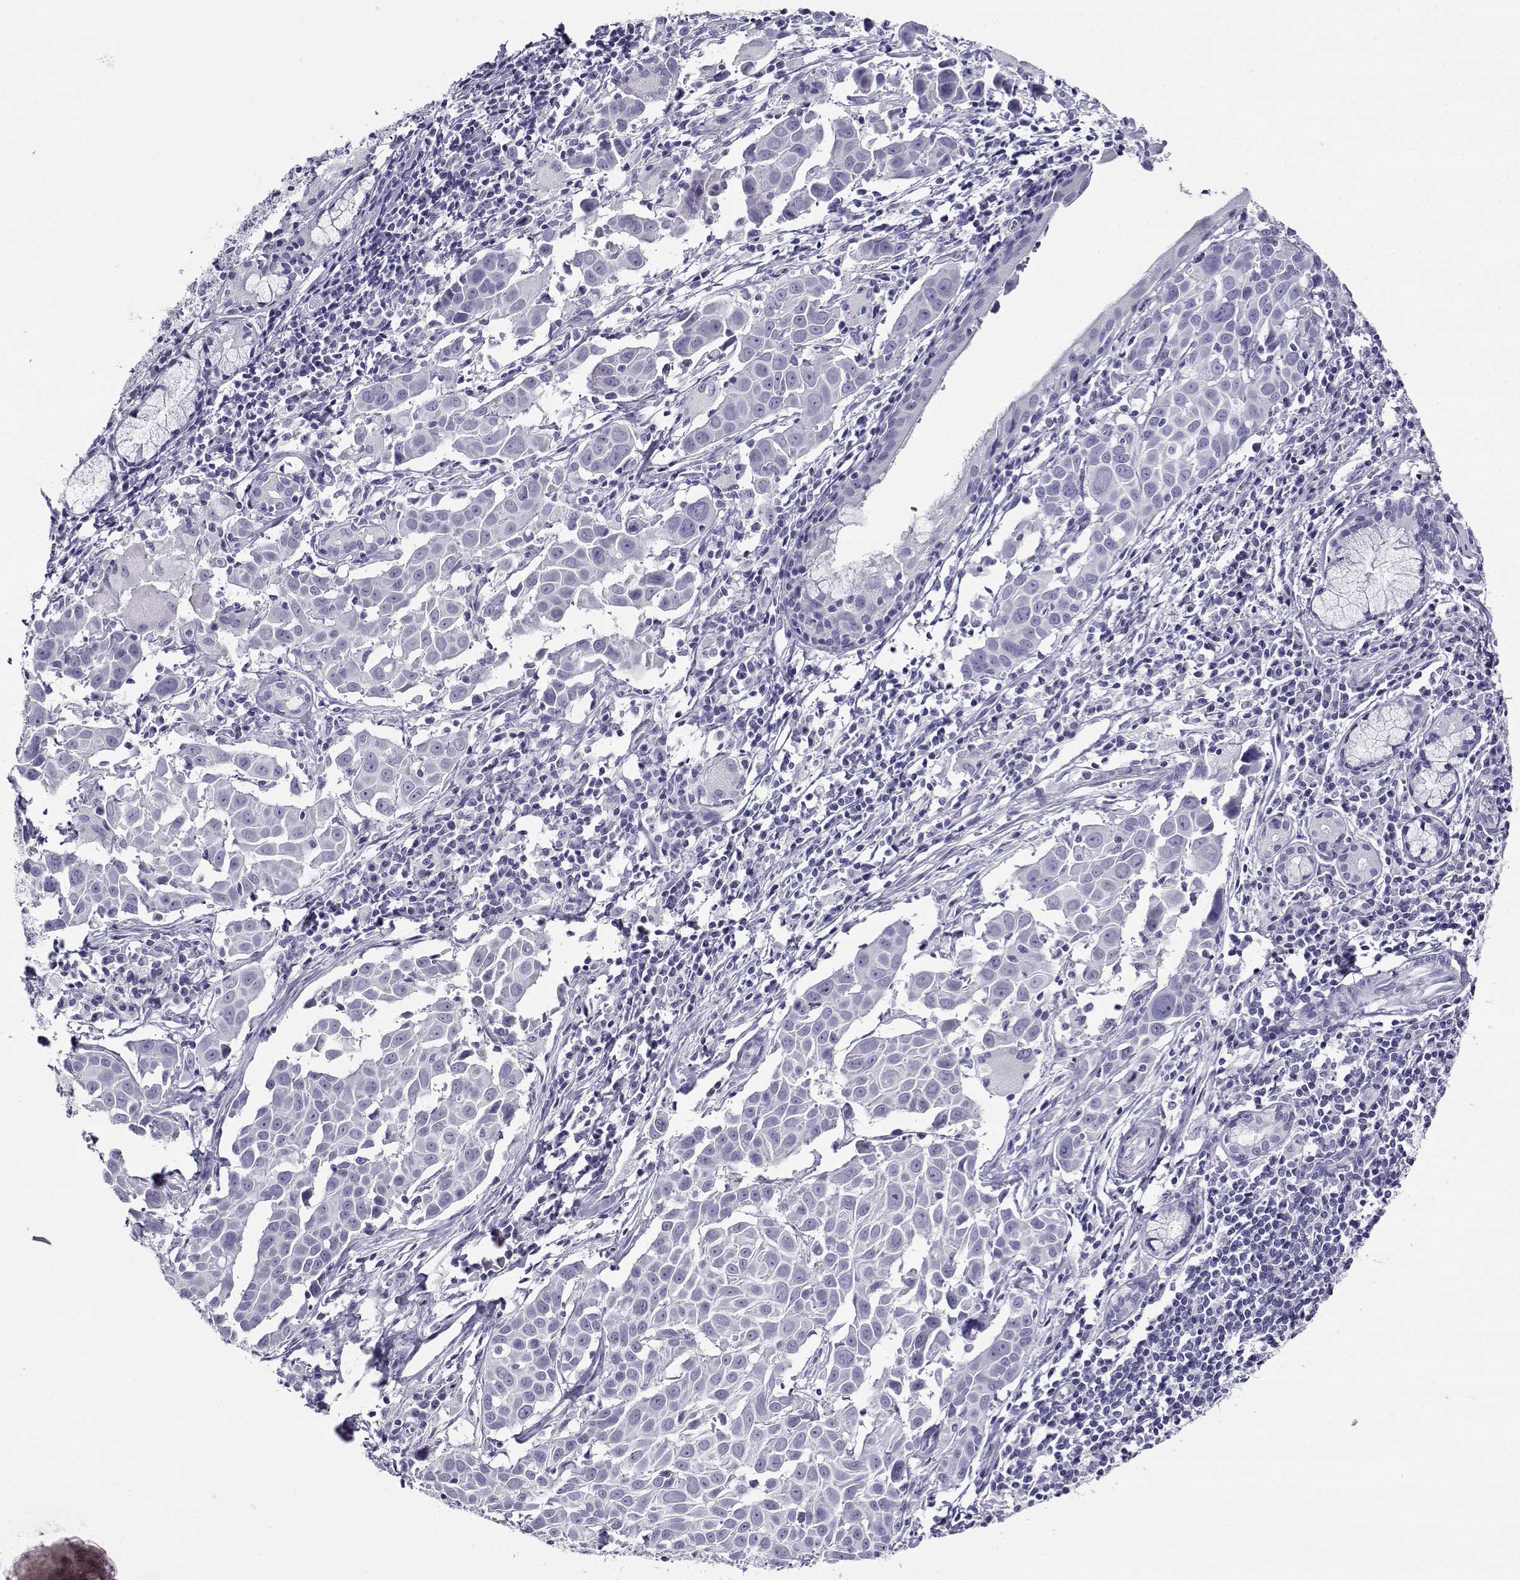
{"staining": {"intensity": "negative", "quantity": "none", "location": "none"}, "tissue": "lung cancer", "cell_type": "Tumor cells", "image_type": "cancer", "snomed": [{"axis": "morphology", "description": "Squamous cell carcinoma, NOS"}, {"axis": "topography", "description": "Lung"}], "caption": "Lung cancer was stained to show a protein in brown. There is no significant positivity in tumor cells.", "gene": "CABS1", "patient": {"sex": "male", "age": 57}}